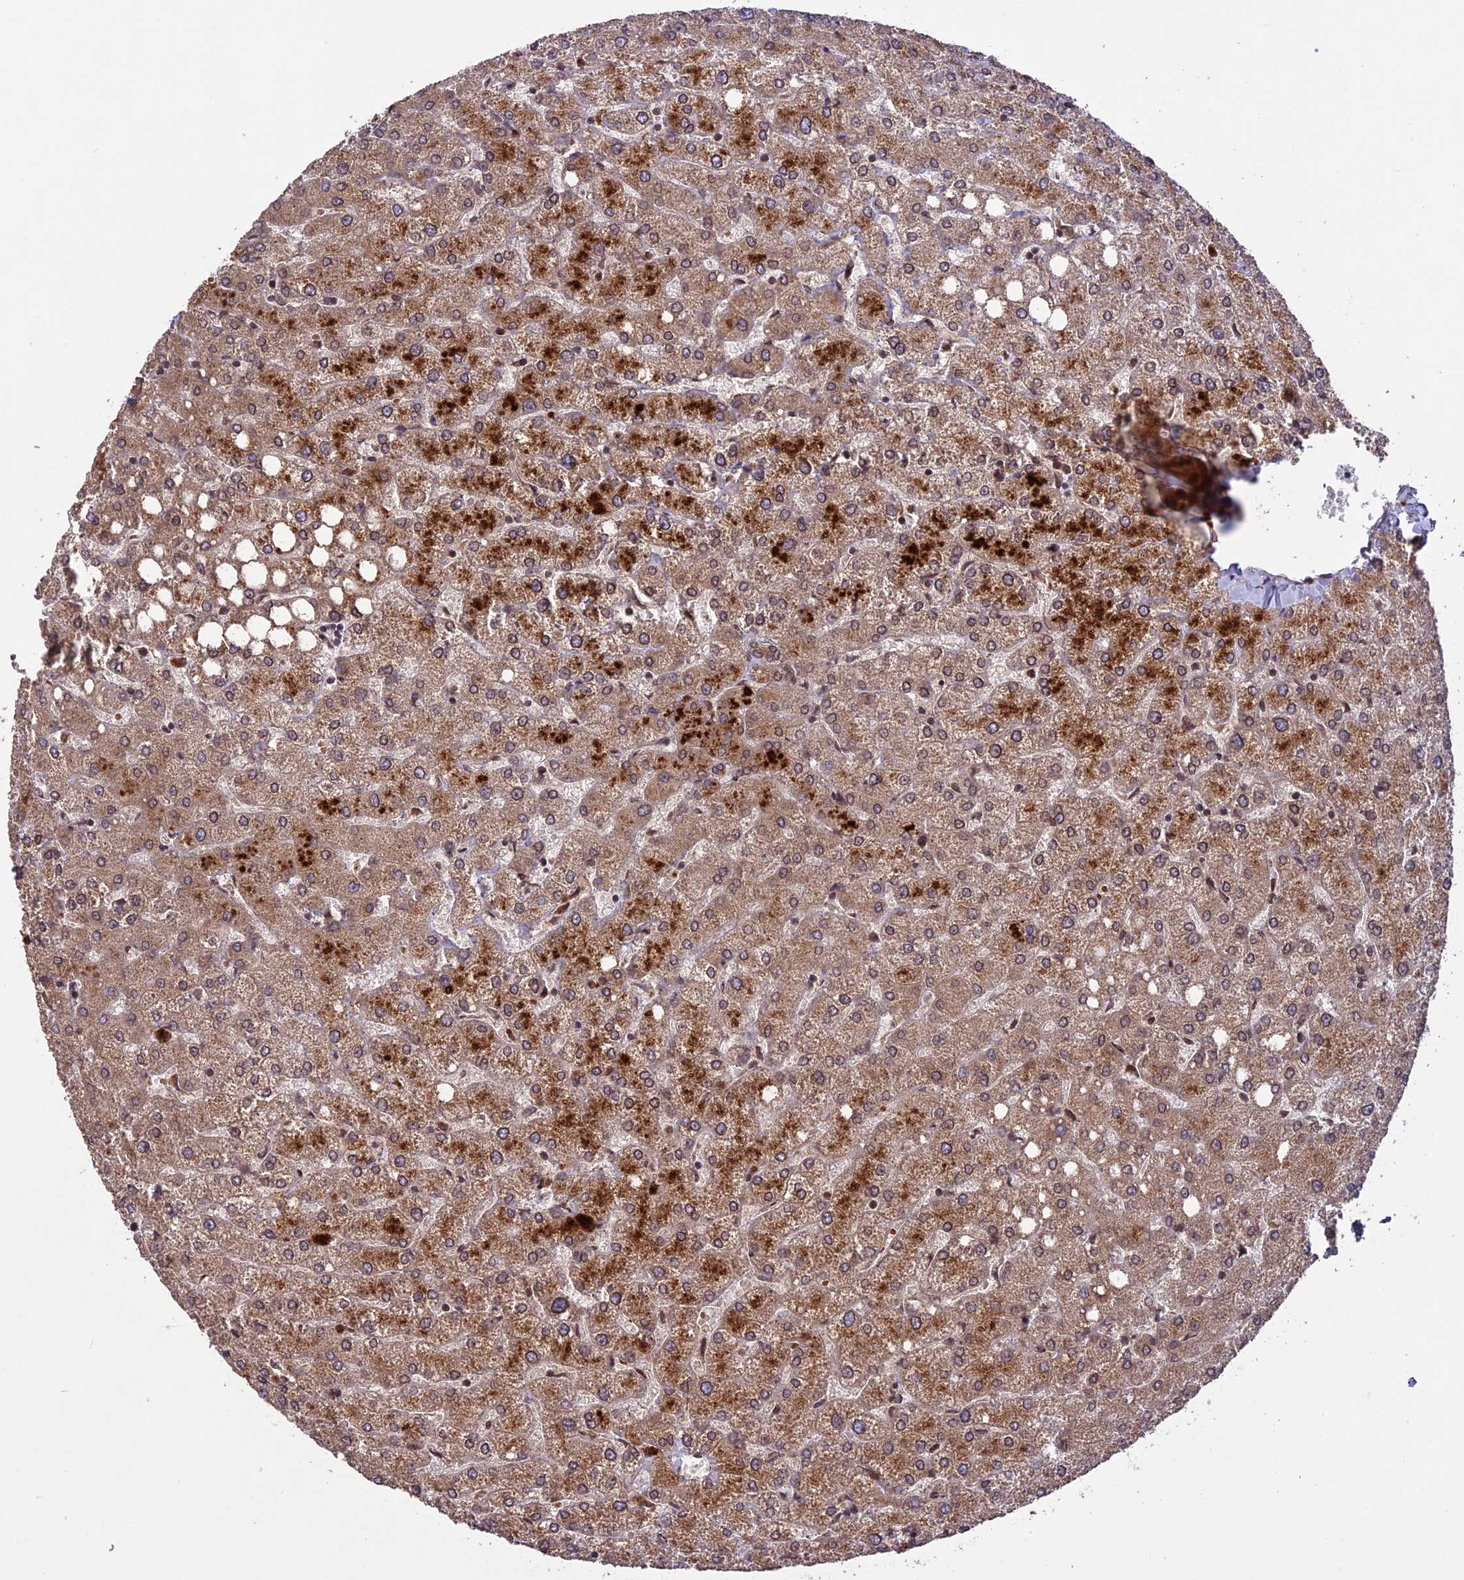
{"staining": {"intensity": "moderate", "quantity": ">75%", "location": "cytoplasmic/membranous"}, "tissue": "liver", "cell_type": "Hepatocytes", "image_type": "normal", "snomed": [{"axis": "morphology", "description": "Normal tissue, NOS"}, {"axis": "topography", "description": "Liver"}], "caption": "Immunohistochemistry (IHC) (DAB) staining of benign human liver reveals moderate cytoplasmic/membranous protein staining in about >75% of hepatocytes.", "gene": "CCDC125", "patient": {"sex": "female", "age": 54}}